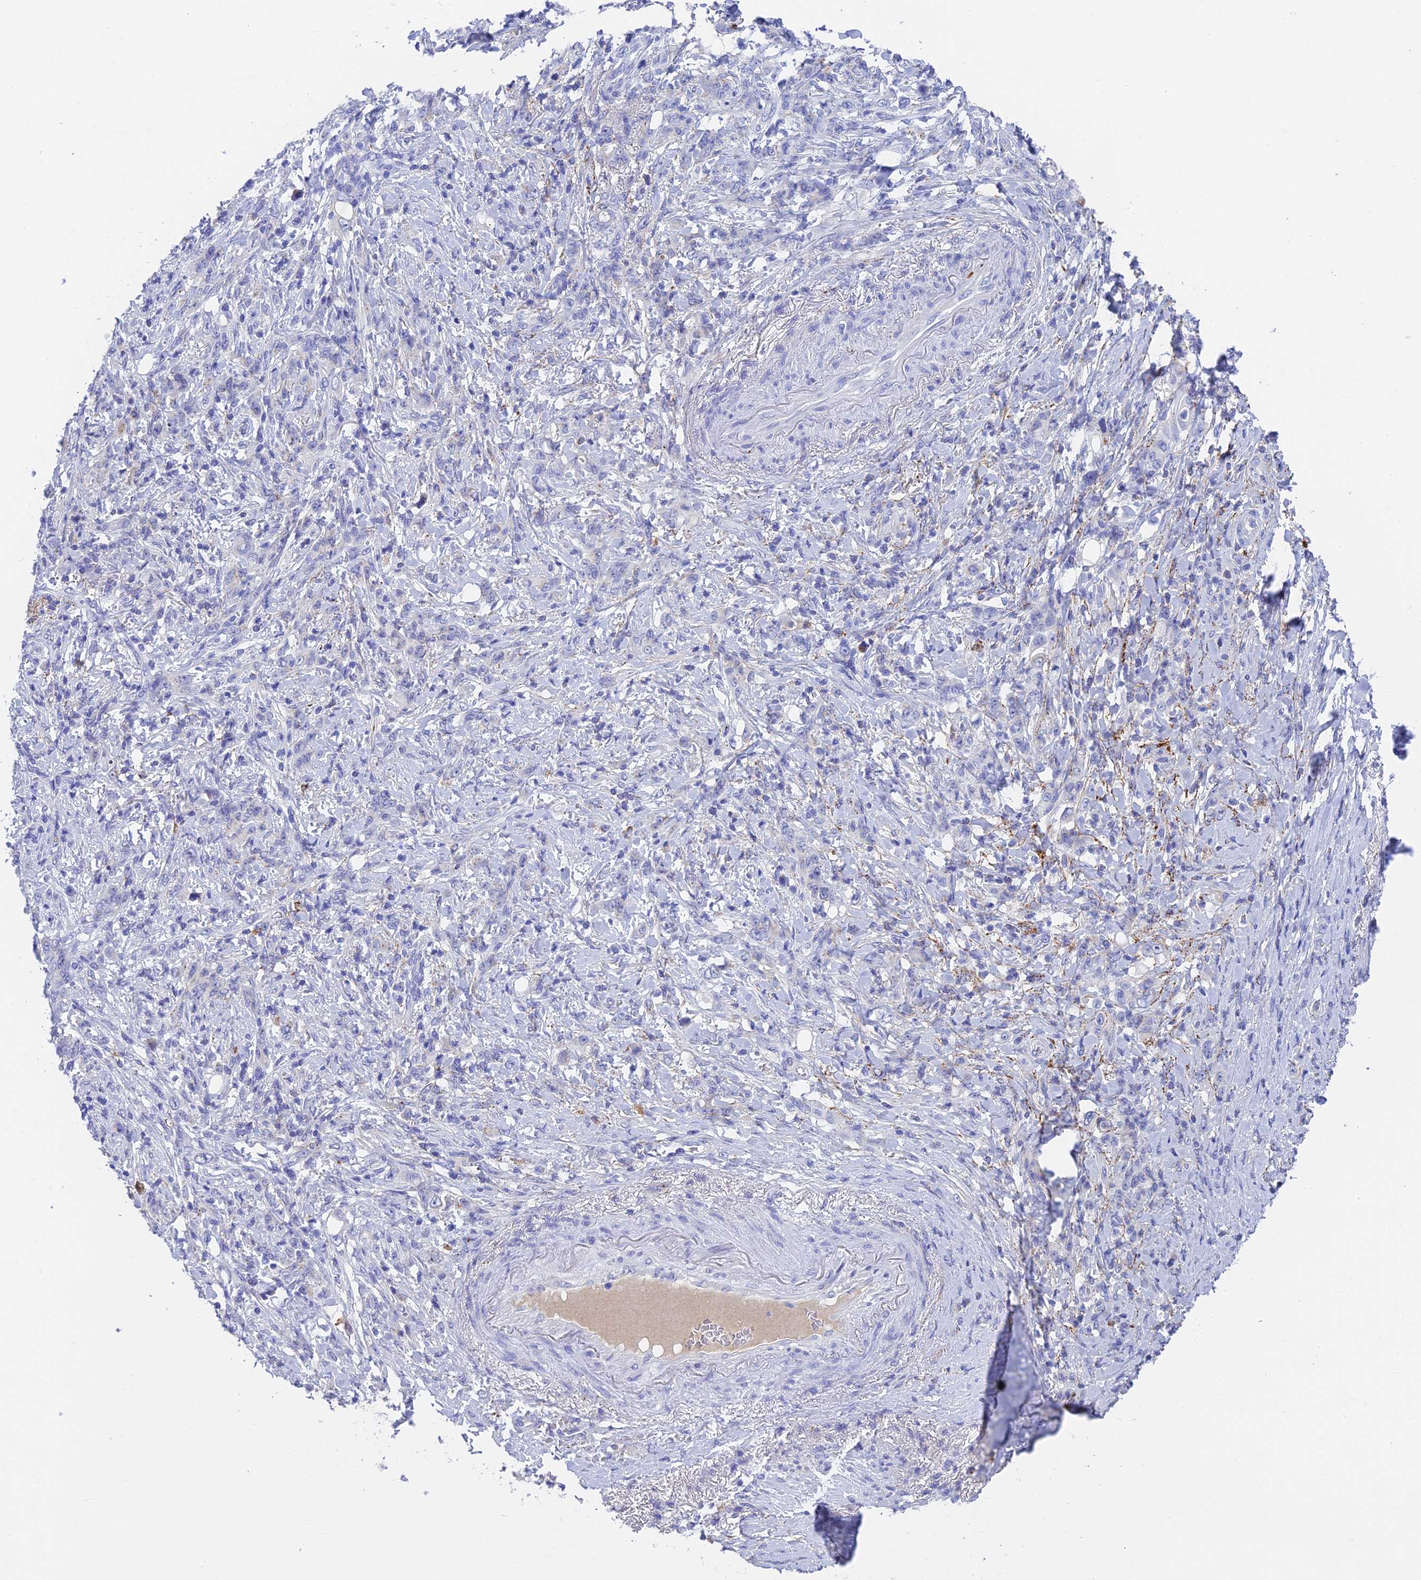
{"staining": {"intensity": "negative", "quantity": "none", "location": "none"}, "tissue": "stomach cancer", "cell_type": "Tumor cells", "image_type": "cancer", "snomed": [{"axis": "morphology", "description": "Normal tissue, NOS"}, {"axis": "morphology", "description": "Adenocarcinoma, NOS"}, {"axis": "topography", "description": "Stomach"}], "caption": "The micrograph shows no significant expression in tumor cells of stomach cancer. (Stains: DAB immunohistochemistry (IHC) with hematoxylin counter stain, Microscopy: brightfield microscopy at high magnification).", "gene": "ADAMTS13", "patient": {"sex": "female", "age": 79}}